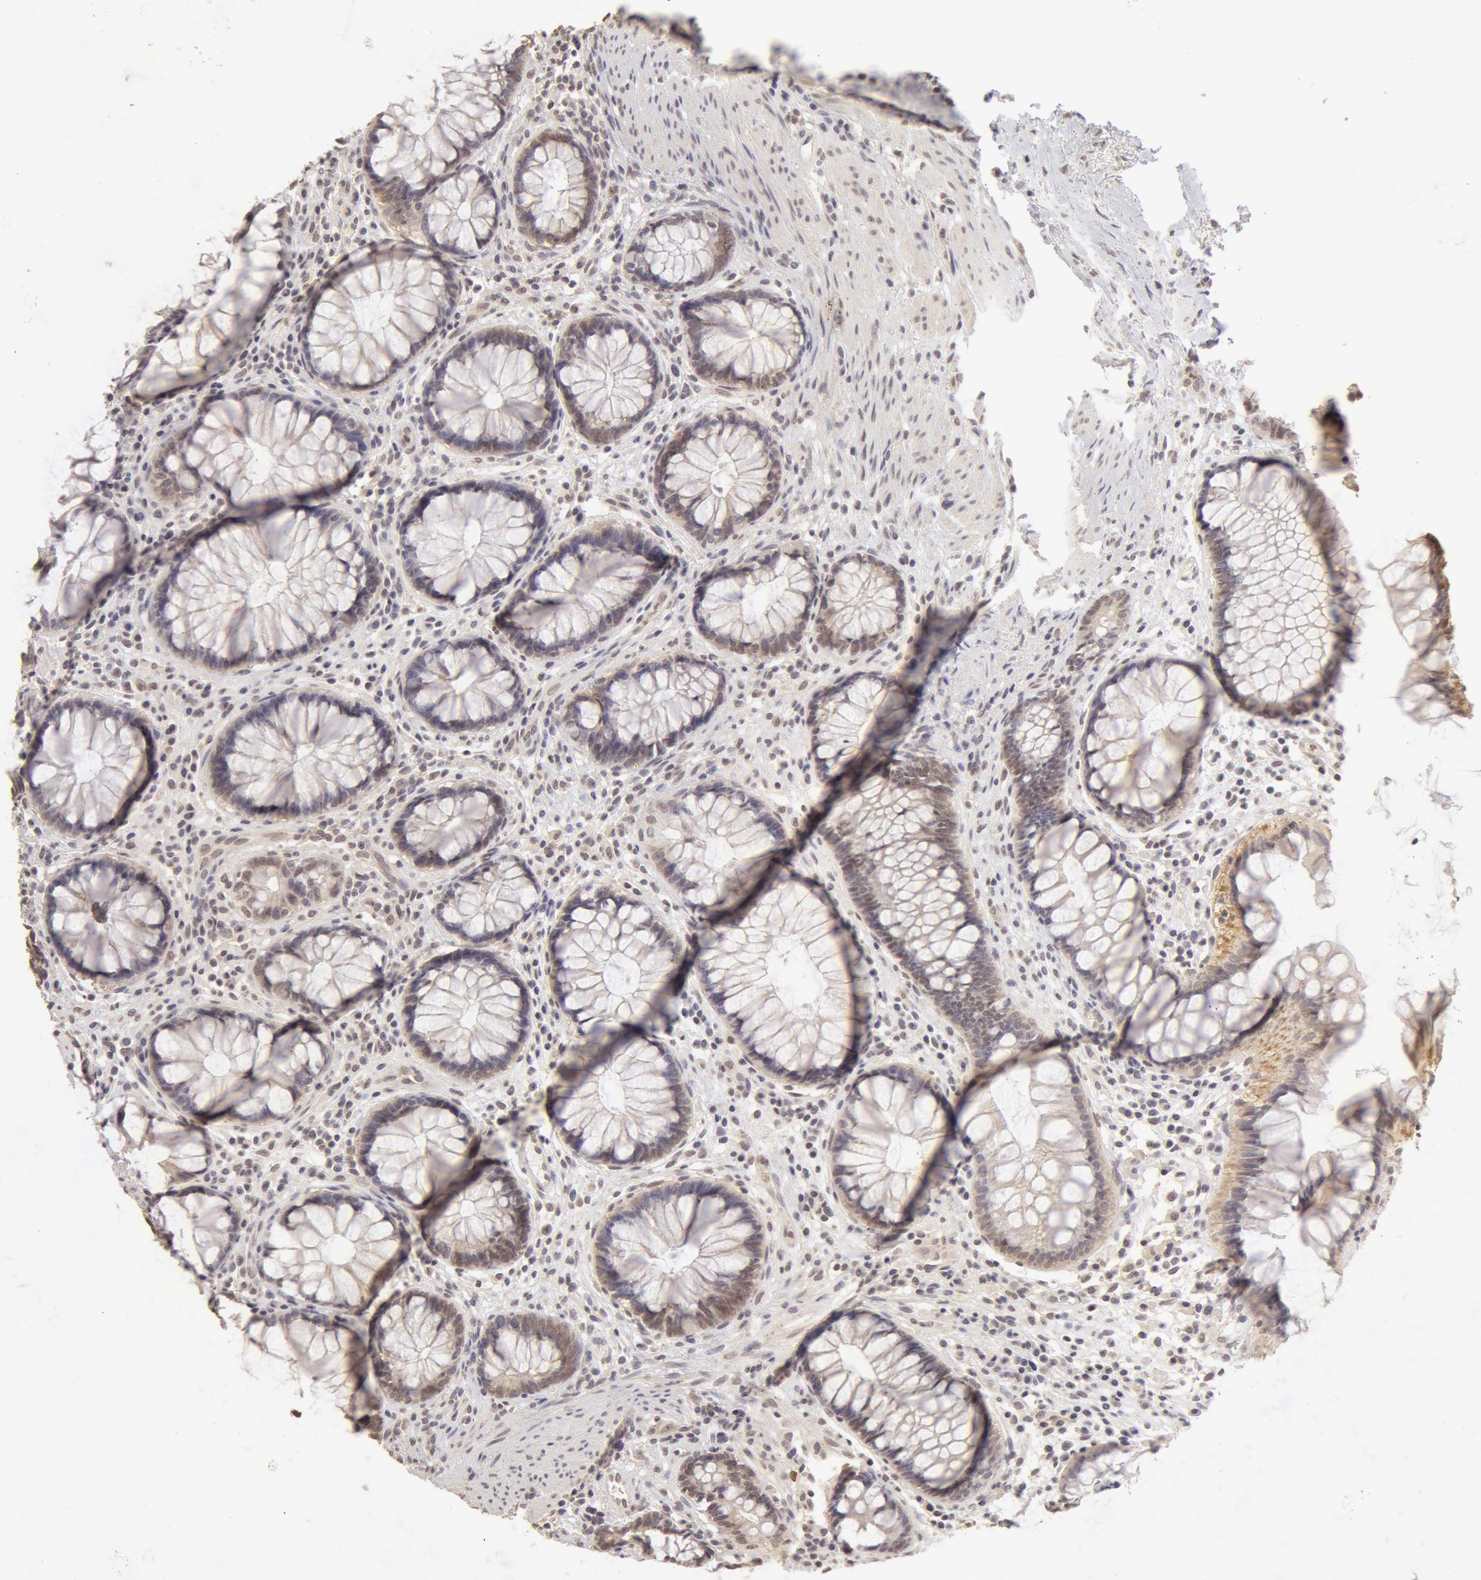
{"staining": {"intensity": "weak", "quantity": "25%-75%", "location": "cytoplasmic/membranous"}, "tissue": "rectum", "cell_type": "Glandular cells", "image_type": "normal", "snomed": [{"axis": "morphology", "description": "Normal tissue, NOS"}, {"axis": "topography", "description": "Rectum"}], "caption": "Rectum stained for a protein (brown) demonstrates weak cytoplasmic/membranous positive expression in about 25%-75% of glandular cells.", "gene": "ADAM10", "patient": {"sex": "male", "age": 77}}